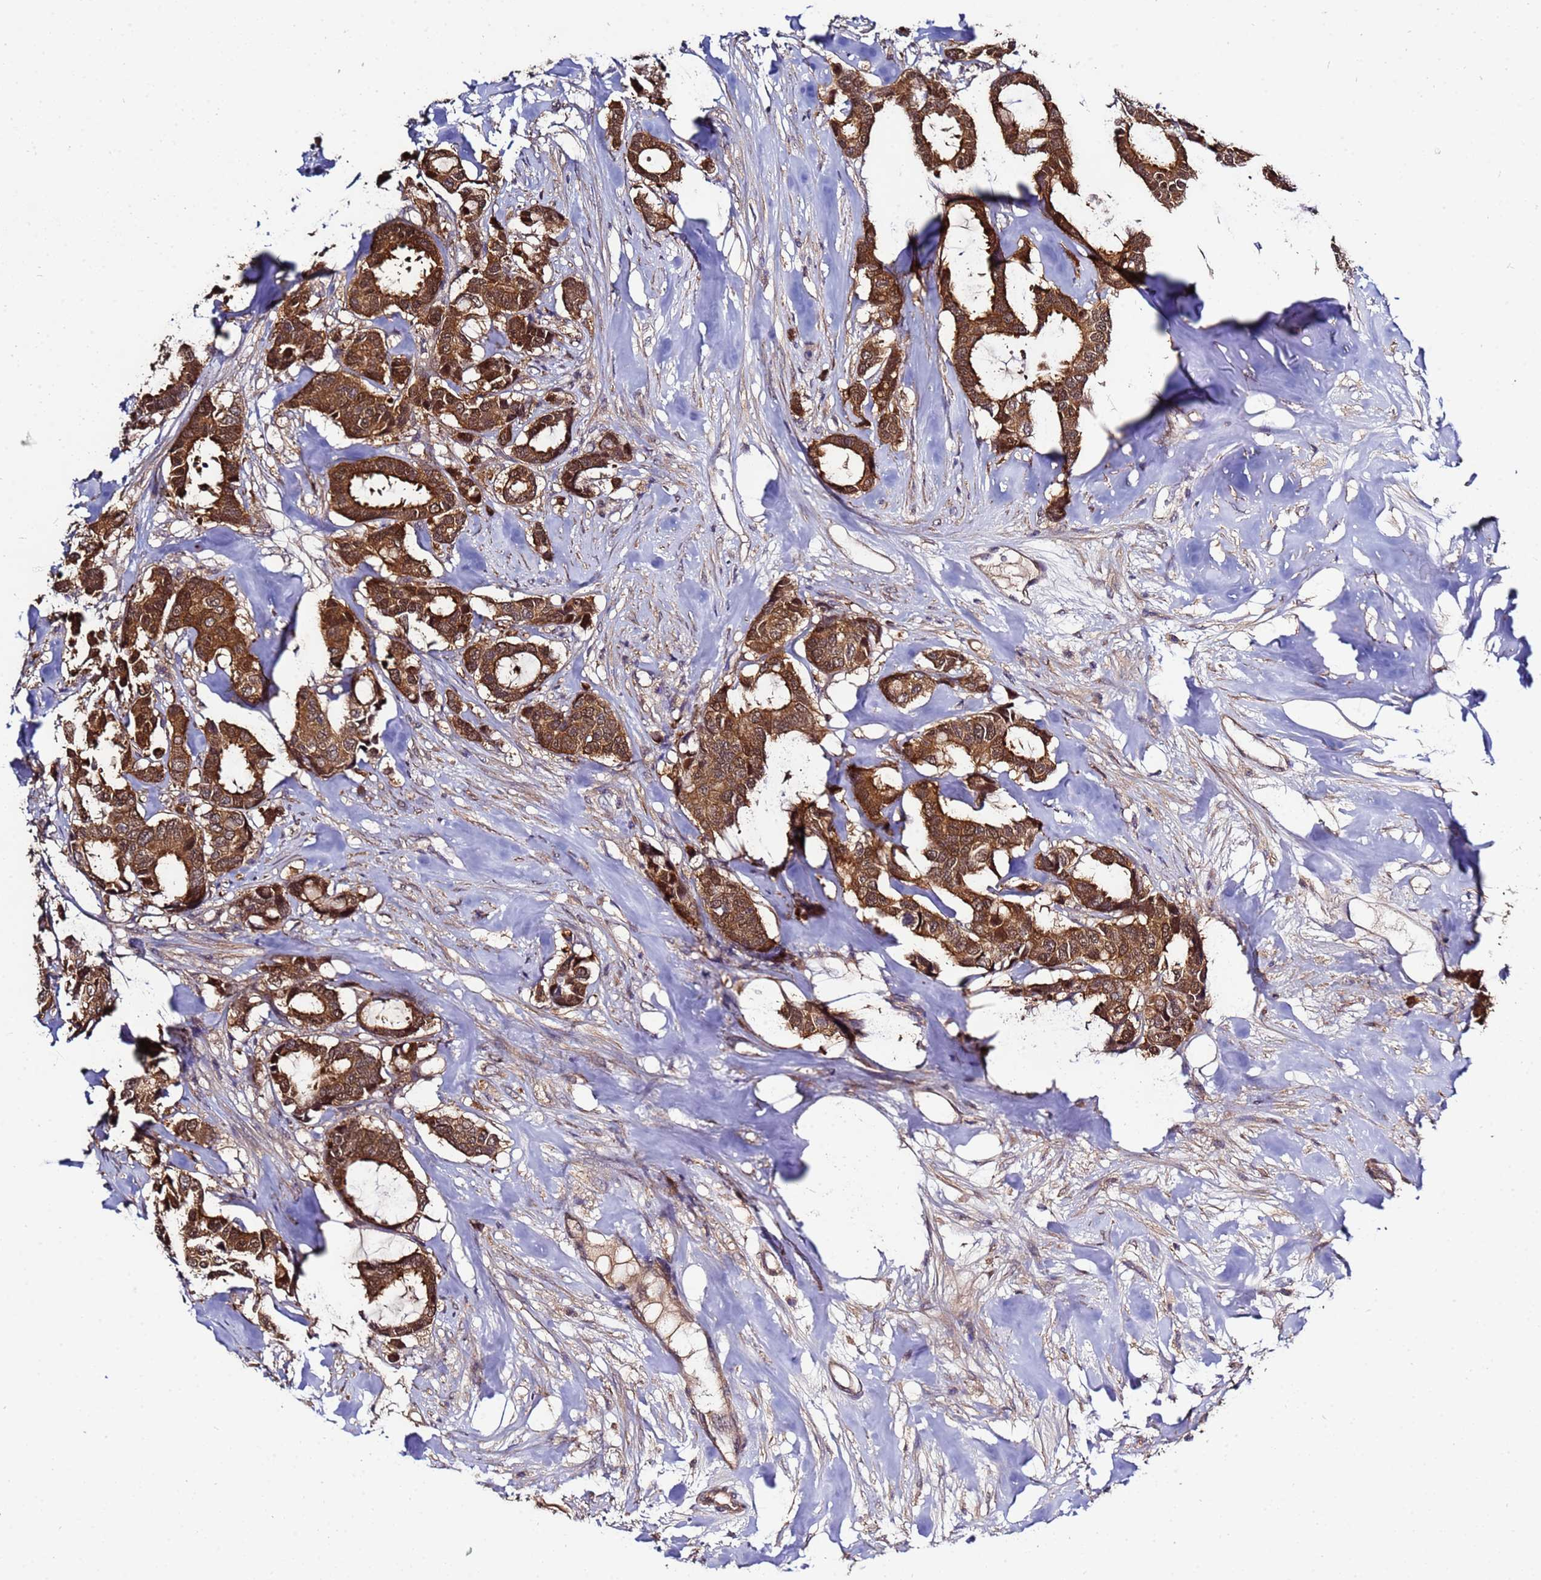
{"staining": {"intensity": "moderate", "quantity": ">75%", "location": "cytoplasmic/membranous"}, "tissue": "breast cancer", "cell_type": "Tumor cells", "image_type": "cancer", "snomed": [{"axis": "morphology", "description": "Duct carcinoma"}, {"axis": "topography", "description": "Breast"}], "caption": "Tumor cells reveal medium levels of moderate cytoplasmic/membranous expression in about >75% of cells in human breast cancer.", "gene": "NAXE", "patient": {"sex": "female", "age": 87}}